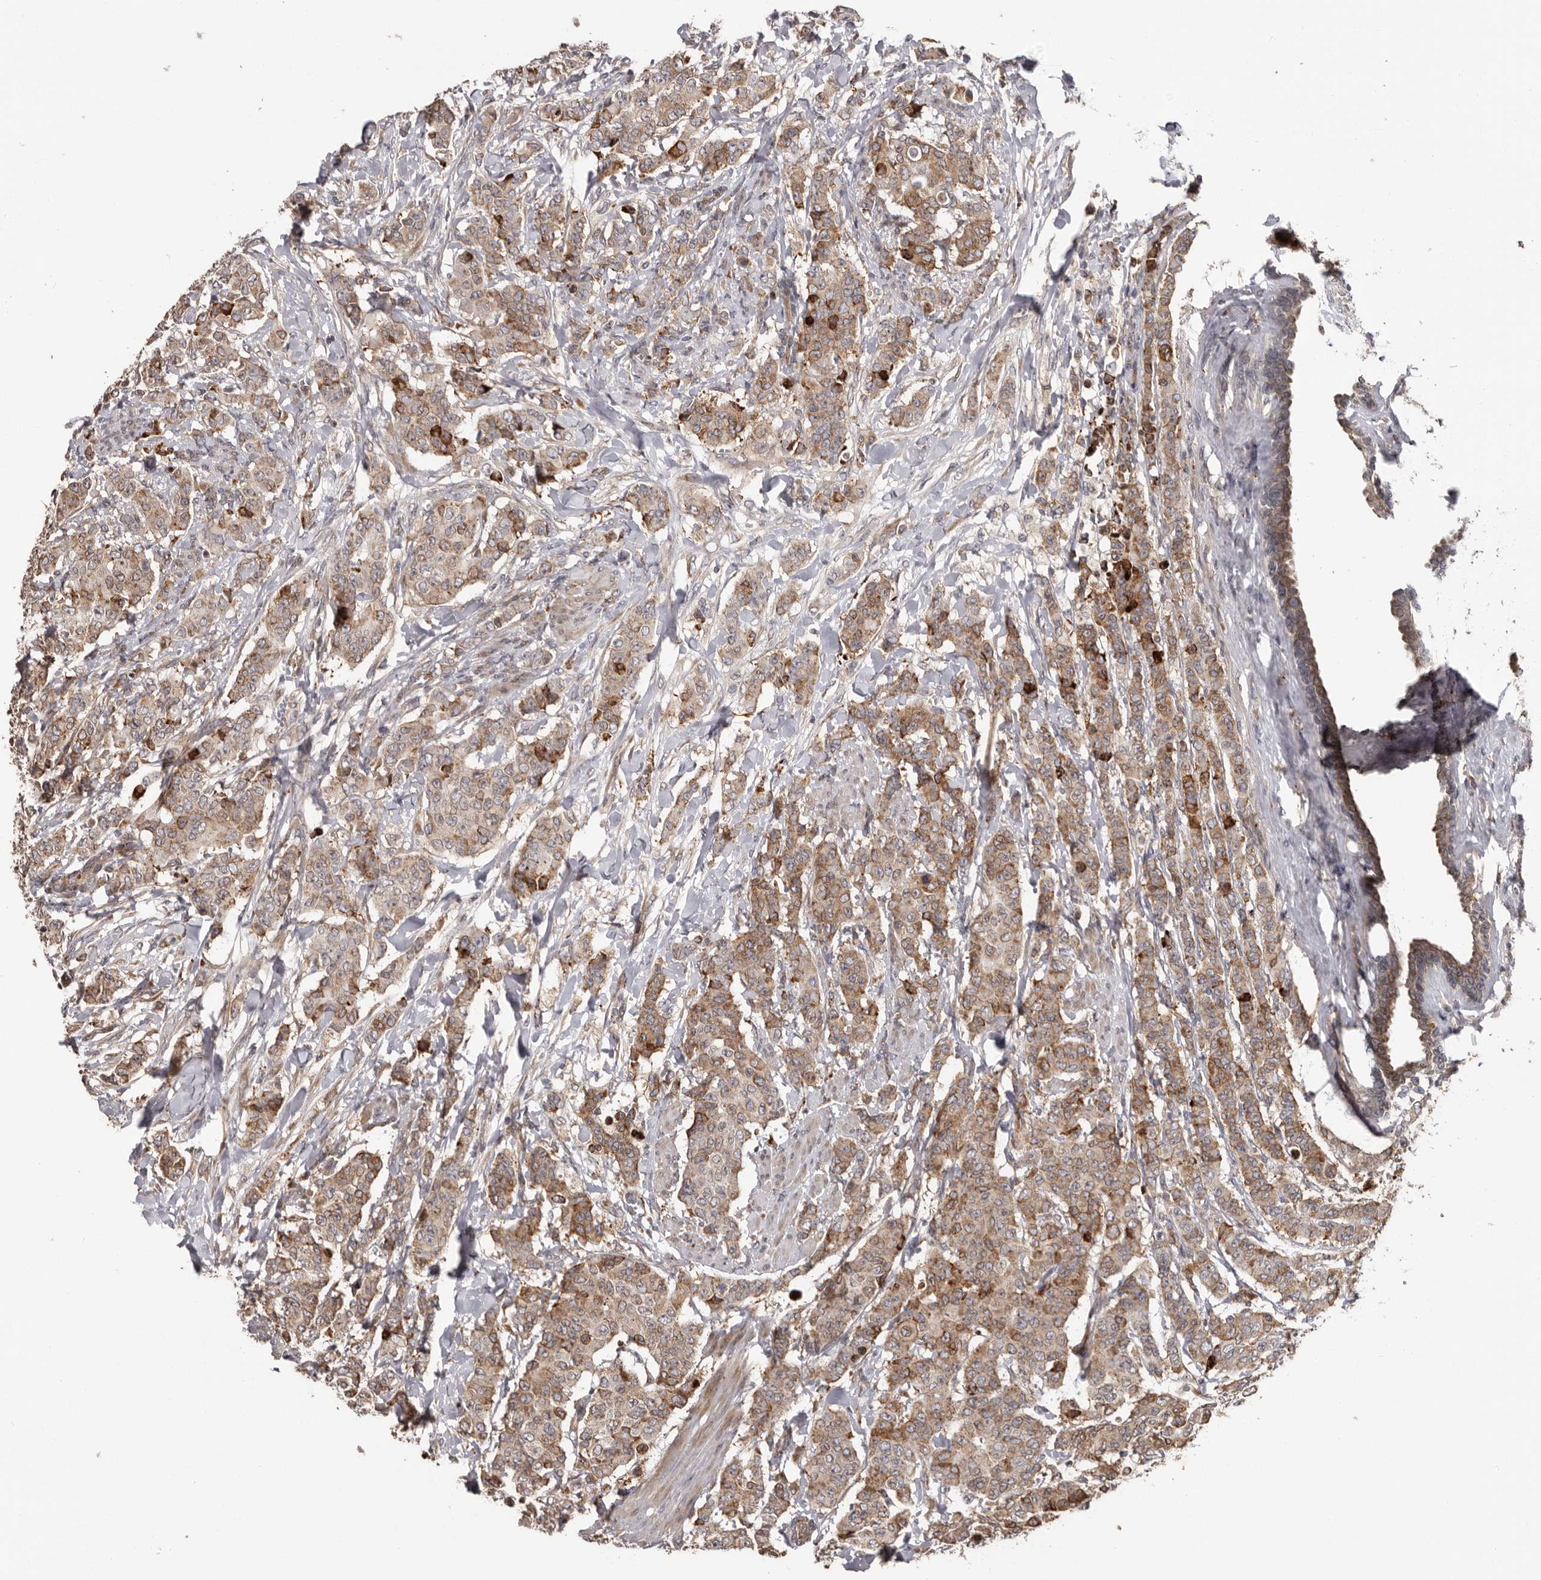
{"staining": {"intensity": "moderate", "quantity": ">75%", "location": "cytoplasmic/membranous"}, "tissue": "breast cancer", "cell_type": "Tumor cells", "image_type": "cancer", "snomed": [{"axis": "morphology", "description": "Duct carcinoma"}, {"axis": "topography", "description": "Breast"}], "caption": "Immunohistochemistry (IHC) of human breast intraductal carcinoma exhibits medium levels of moderate cytoplasmic/membranous expression in about >75% of tumor cells.", "gene": "NUP43", "patient": {"sex": "female", "age": 40}}